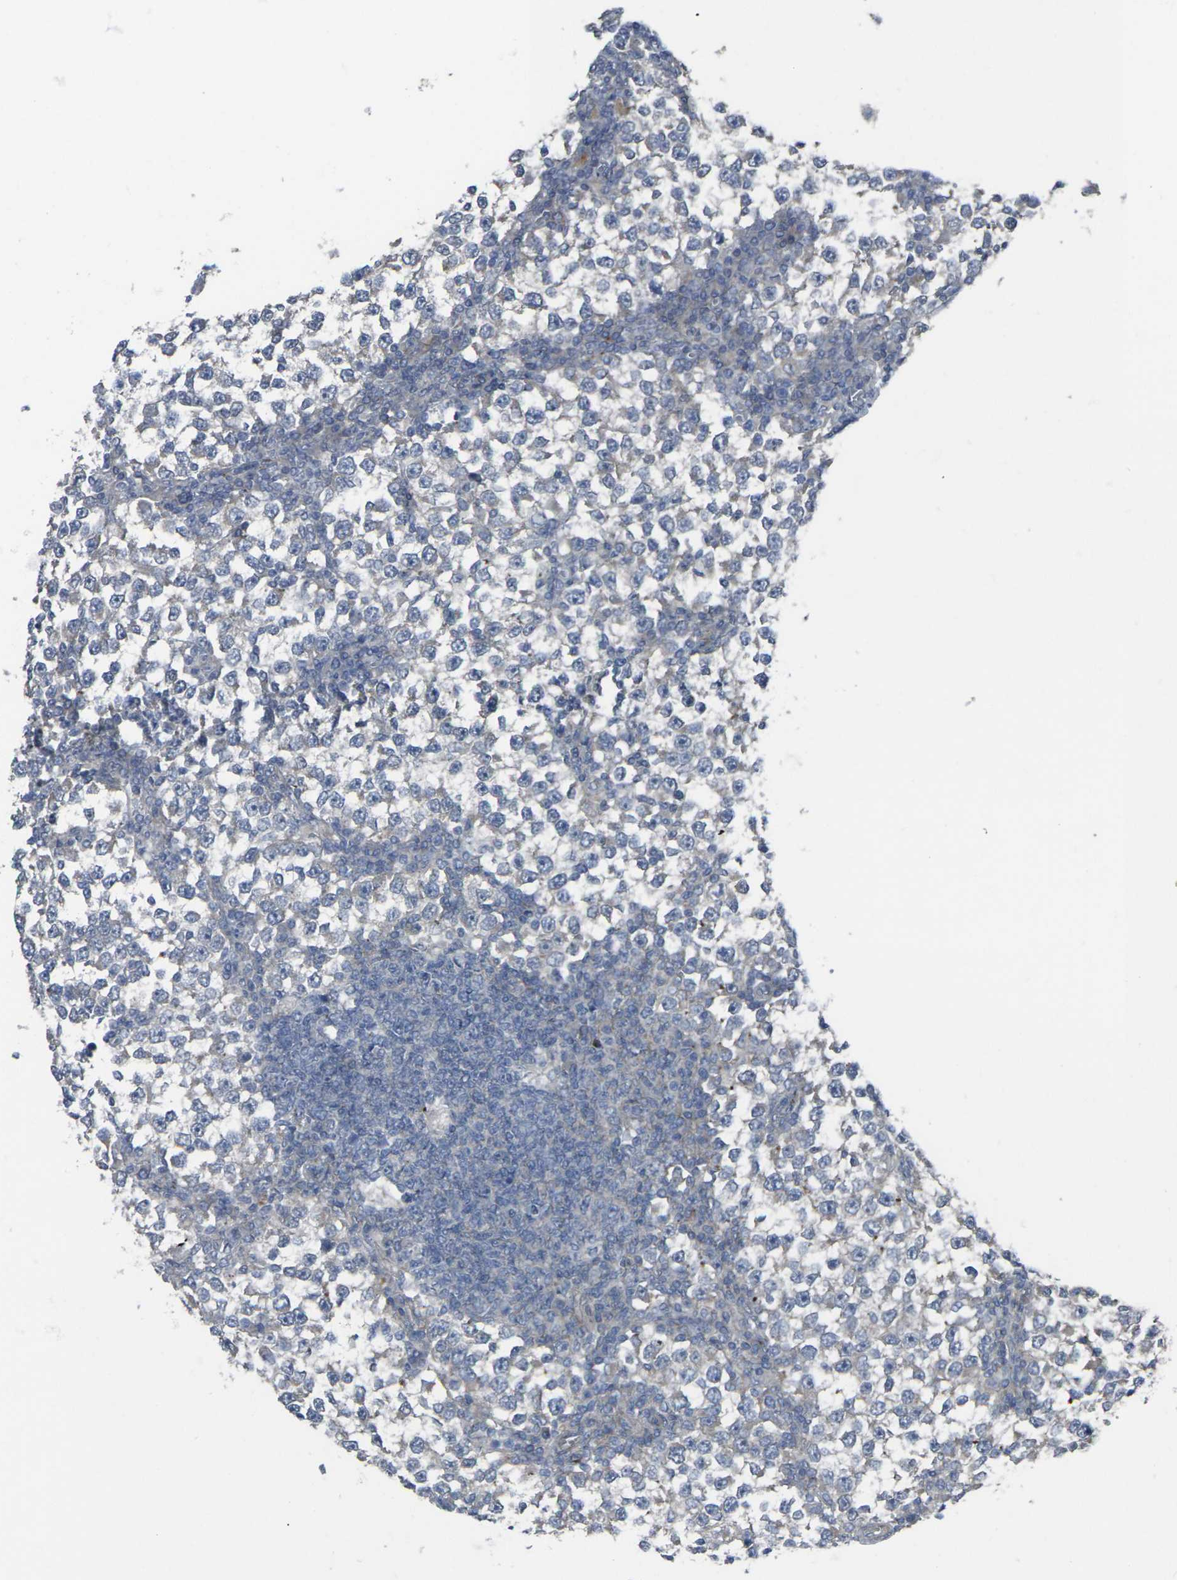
{"staining": {"intensity": "negative", "quantity": "none", "location": "none"}, "tissue": "testis cancer", "cell_type": "Tumor cells", "image_type": "cancer", "snomed": [{"axis": "morphology", "description": "Seminoma, NOS"}, {"axis": "topography", "description": "Testis"}], "caption": "Immunohistochemistry (IHC) photomicrograph of neoplastic tissue: testis seminoma stained with DAB (3,3'-diaminobenzidine) demonstrates no significant protein expression in tumor cells.", "gene": "CCR10", "patient": {"sex": "male", "age": 65}}